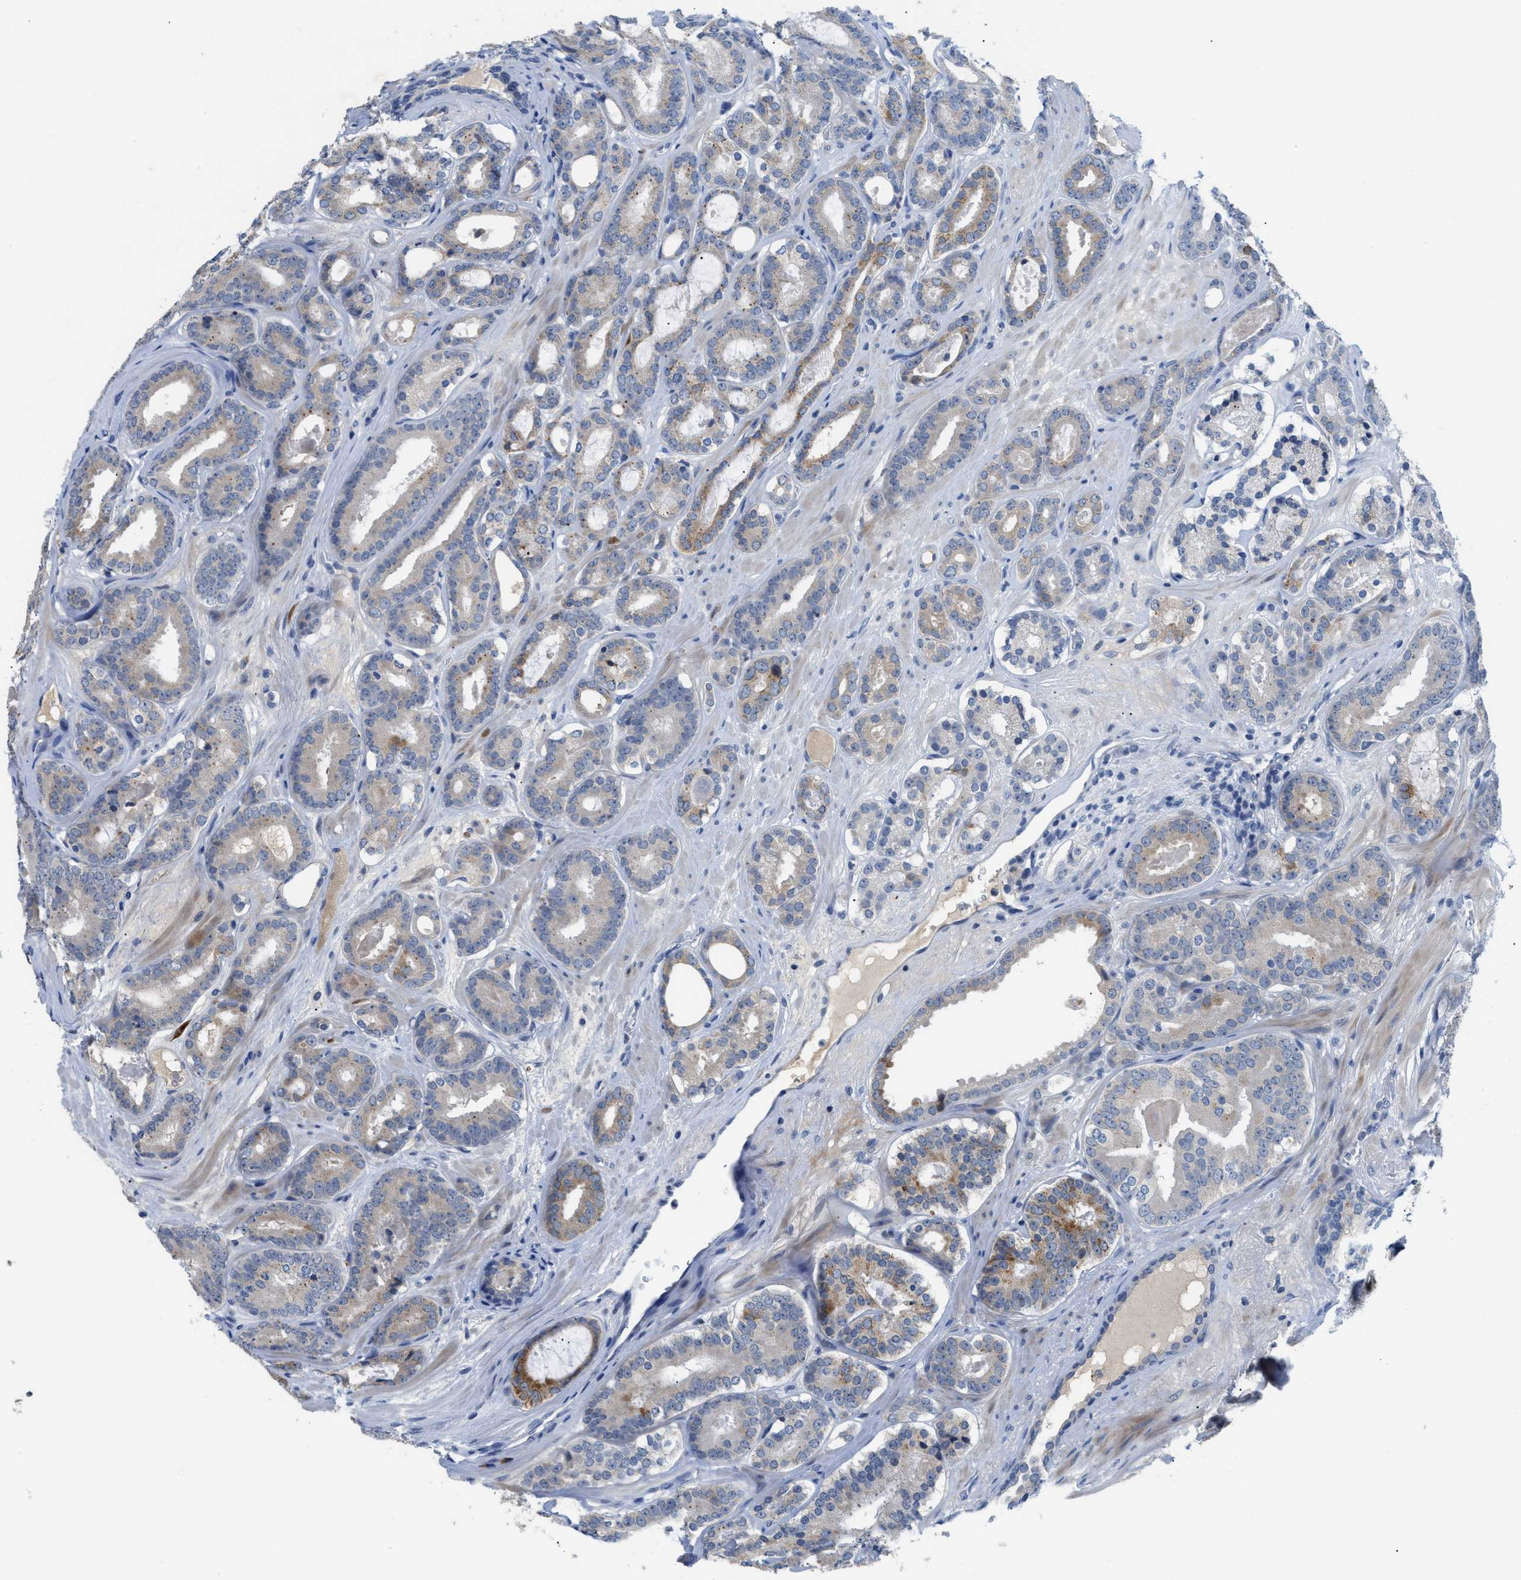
{"staining": {"intensity": "weak", "quantity": "25%-75%", "location": "cytoplasmic/membranous"}, "tissue": "prostate cancer", "cell_type": "Tumor cells", "image_type": "cancer", "snomed": [{"axis": "morphology", "description": "Adenocarcinoma, High grade"}, {"axis": "topography", "description": "Prostate"}], "caption": "Weak cytoplasmic/membranous positivity is present in about 25%-75% of tumor cells in high-grade adenocarcinoma (prostate). Ihc stains the protein of interest in brown and the nuclei are stained blue.", "gene": "OR9K2", "patient": {"sex": "male", "age": 60}}